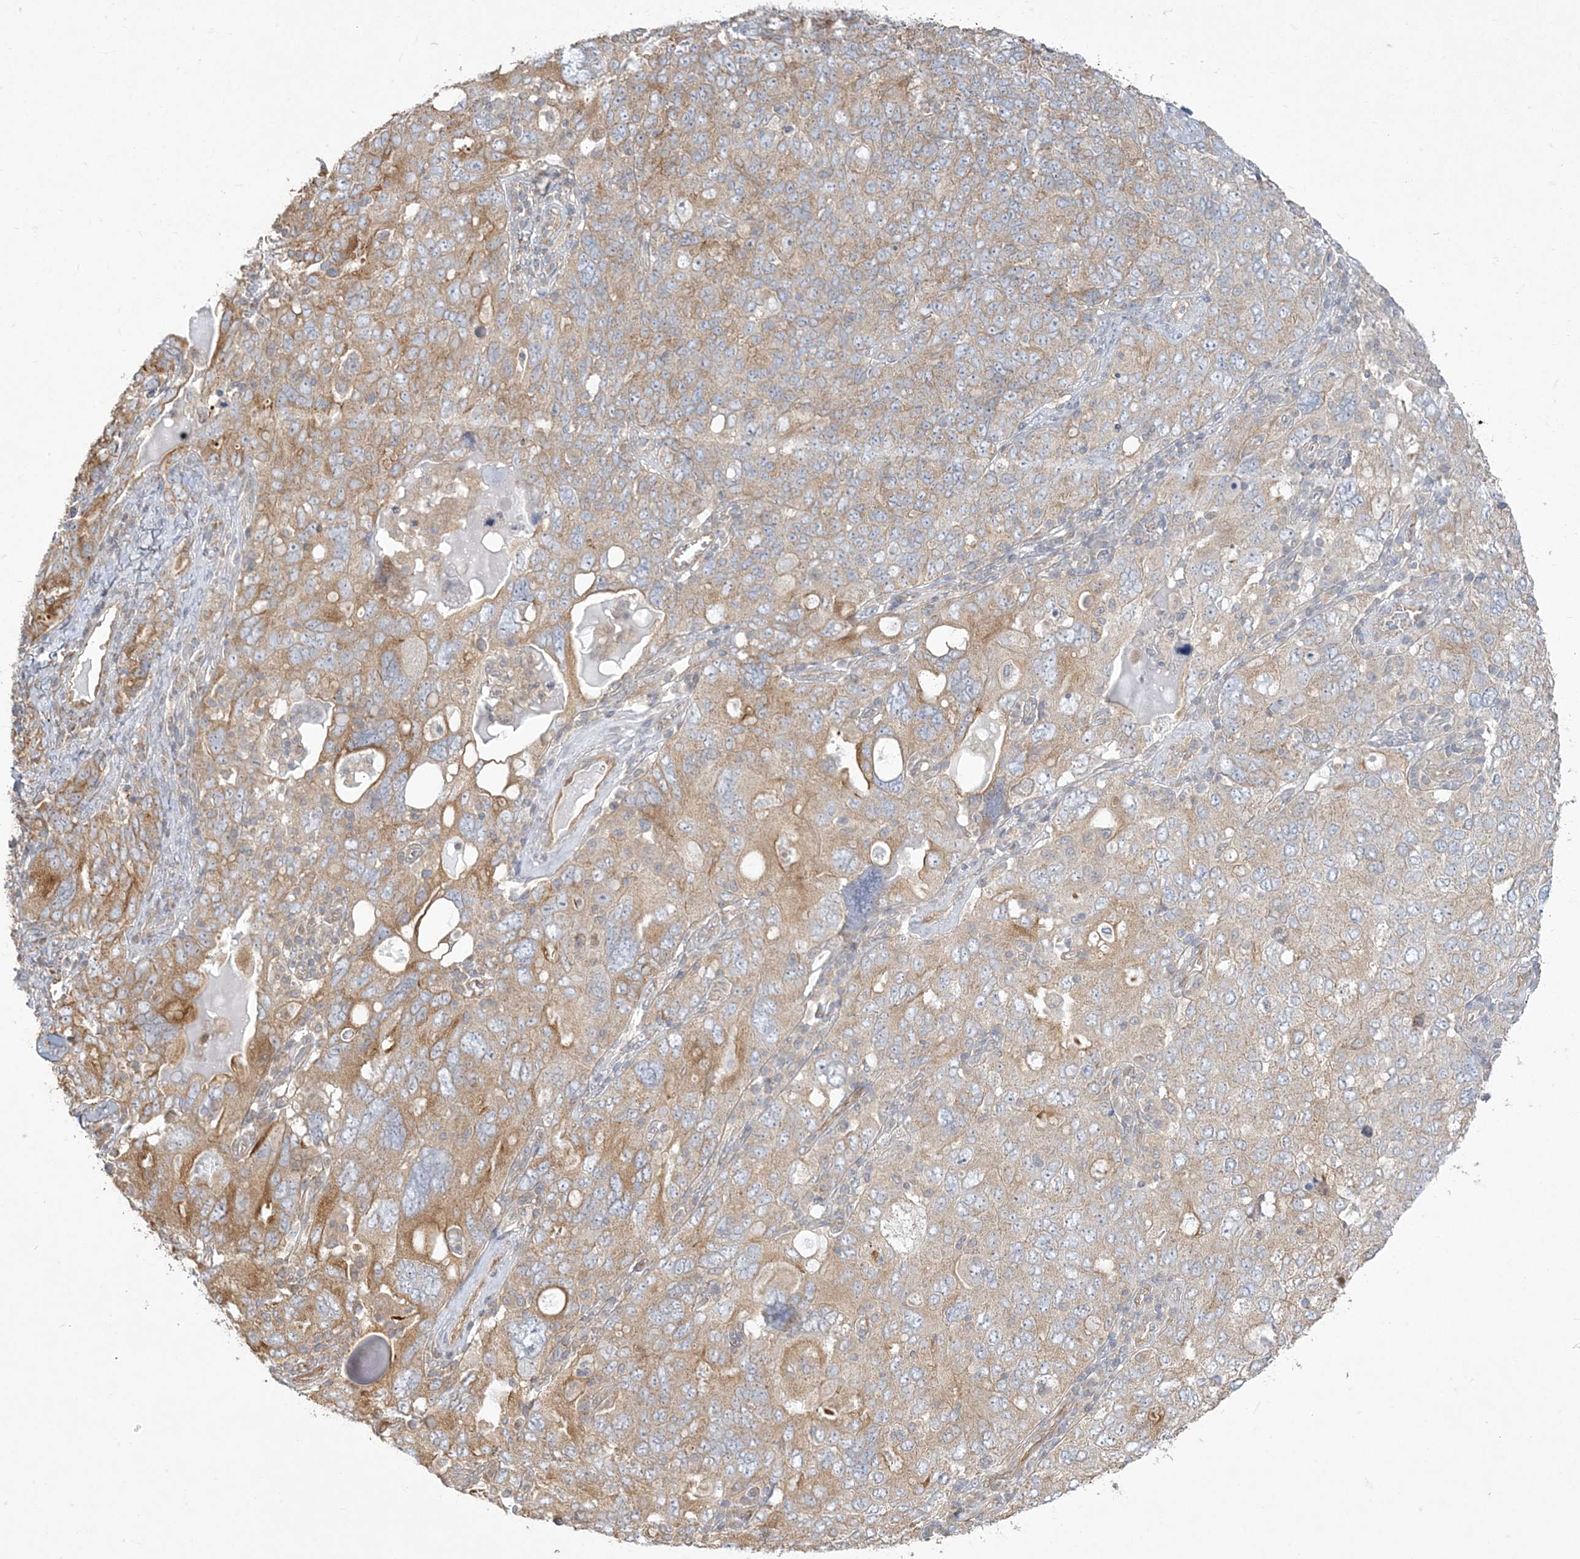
{"staining": {"intensity": "moderate", "quantity": ">75%", "location": "cytoplasmic/membranous"}, "tissue": "ovarian cancer", "cell_type": "Tumor cells", "image_type": "cancer", "snomed": [{"axis": "morphology", "description": "Carcinoma, endometroid"}, {"axis": "topography", "description": "Ovary"}], "caption": "About >75% of tumor cells in endometroid carcinoma (ovarian) show moderate cytoplasmic/membranous protein expression as visualized by brown immunohistochemical staining.", "gene": "ZC3H6", "patient": {"sex": "female", "age": 62}}